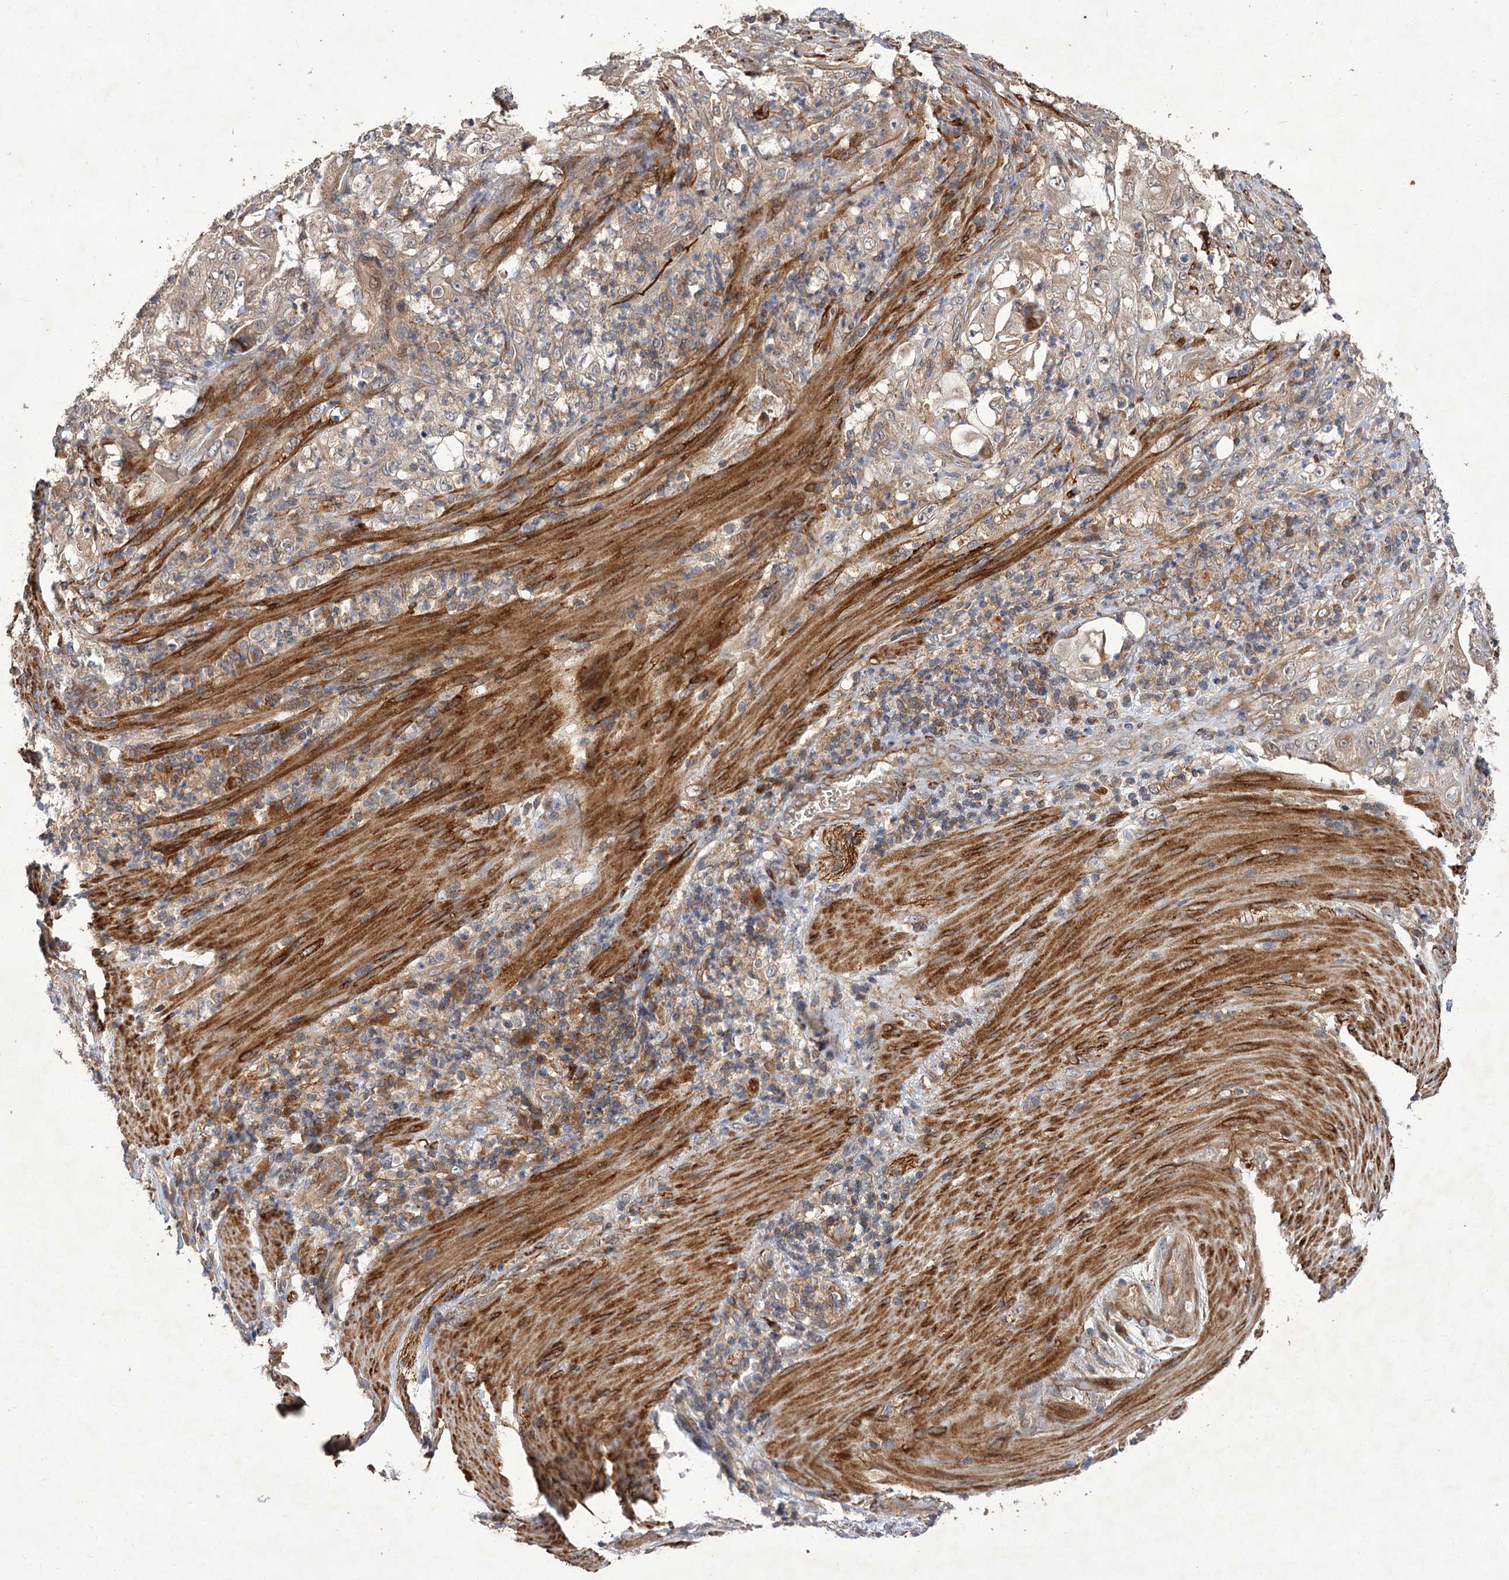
{"staining": {"intensity": "weak", "quantity": ">75%", "location": "cytoplasmic/membranous"}, "tissue": "stomach cancer", "cell_type": "Tumor cells", "image_type": "cancer", "snomed": [{"axis": "morphology", "description": "Adenocarcinoma, NOS"}, {"axis": "topography", "description": "Stomach"}], "caption": "IHC (DAB) staining of human stomach cancer (adenocarcinoma) reveals weak cytoplasmic/membranous protein staining in approximately >75% of tumor cells.", "gene": "FBXW8", "patient": {"sex": "female", "age": 73}}